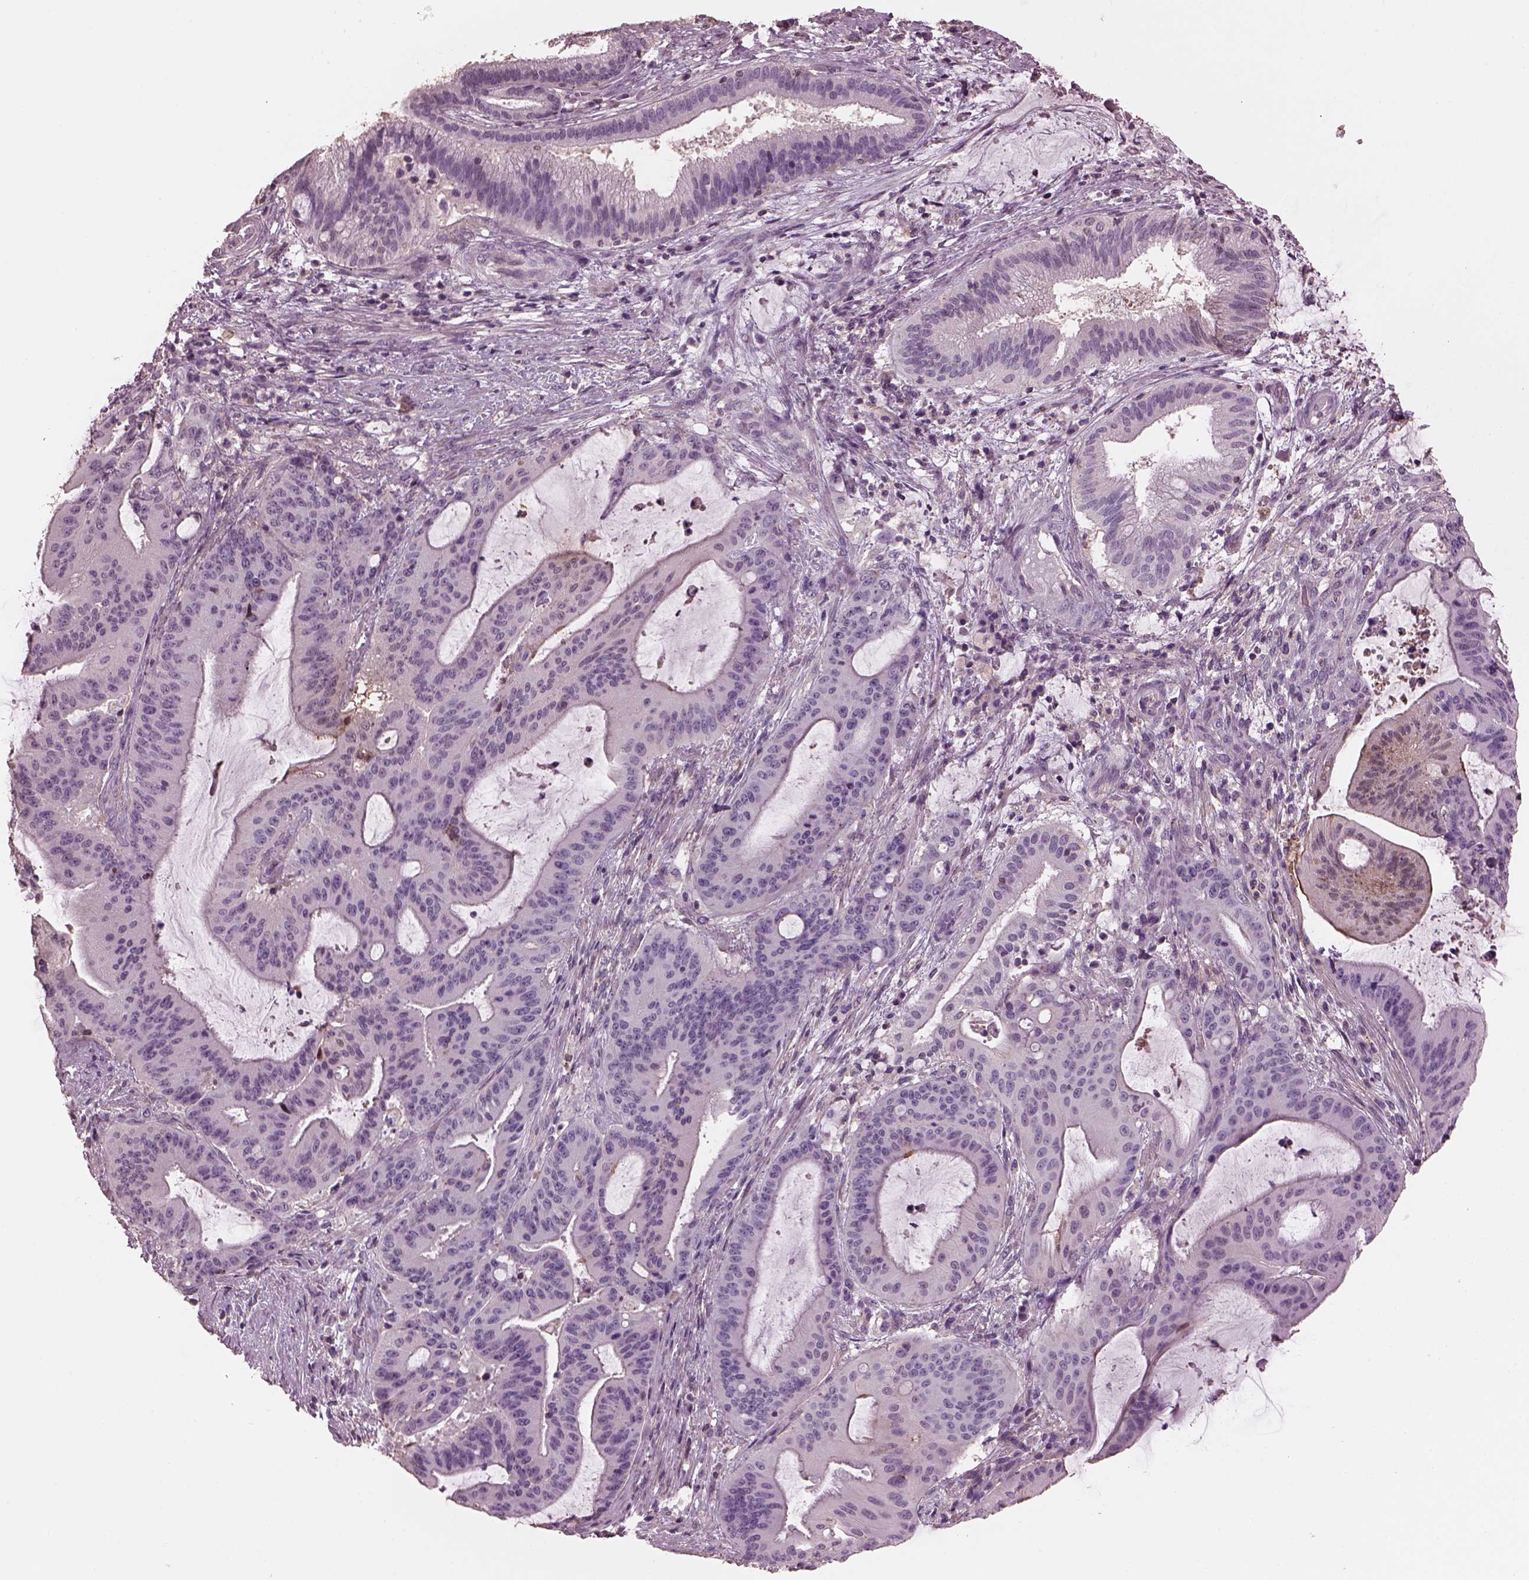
{"staining": {"intensity": "negative", "quantity": "none", "location": "none"}, "tissue": "liver cancer", "cell_type": "Tumor cells", "image_type": "cancer", "snomed": [{"axis": "morphology", "description": "Cholangiocarcinoma"}, {"axis": "topography", "description": "Liver"}], "caption": "Cholangiocarcinoma (liver) was stained to show a protein in brown. There is no significant positivity in tumor cells.", "gene": "SRI", "patient": {"sex": "female", "age": 73}}